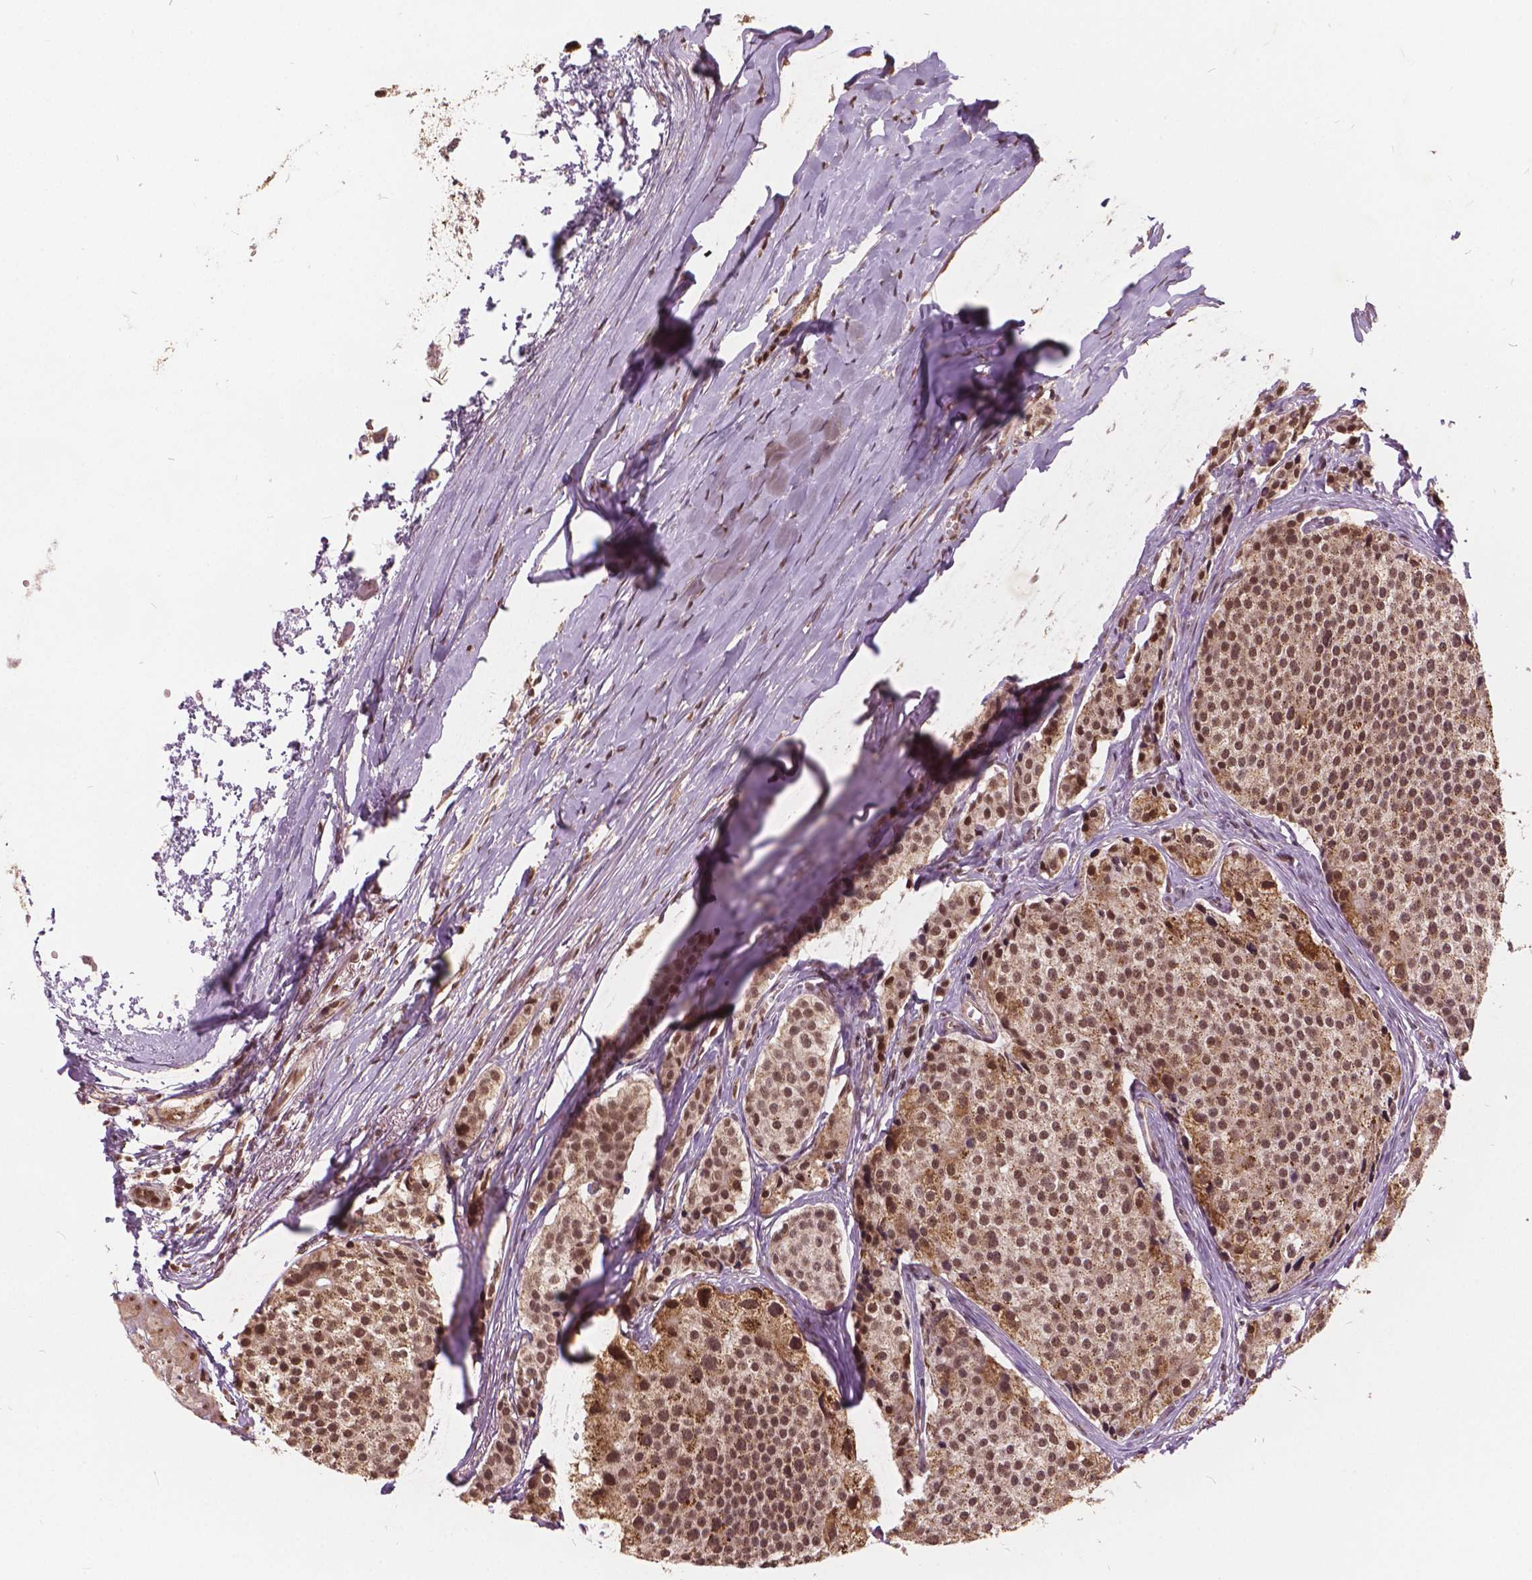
{"staining": {"intensity": "moderate", "quantity": ">75%", "location": "nuclear"}, "tissue": "carcinoid", "cell_type": "Tumor cells", "image_type": "cancer", "snomed": [{"axis": "morphology", "description": "Carcinoid, malignant, NOS"}, {"axis": "topography", "description": "Small intestine"}], "caption": "Carcinoid (malignant) stained with IHC shows moderate nuclear staining in approximately >75% of tumor cells.", "gene": "GPS2", "patient": {"sex": "female", "age": 65}}